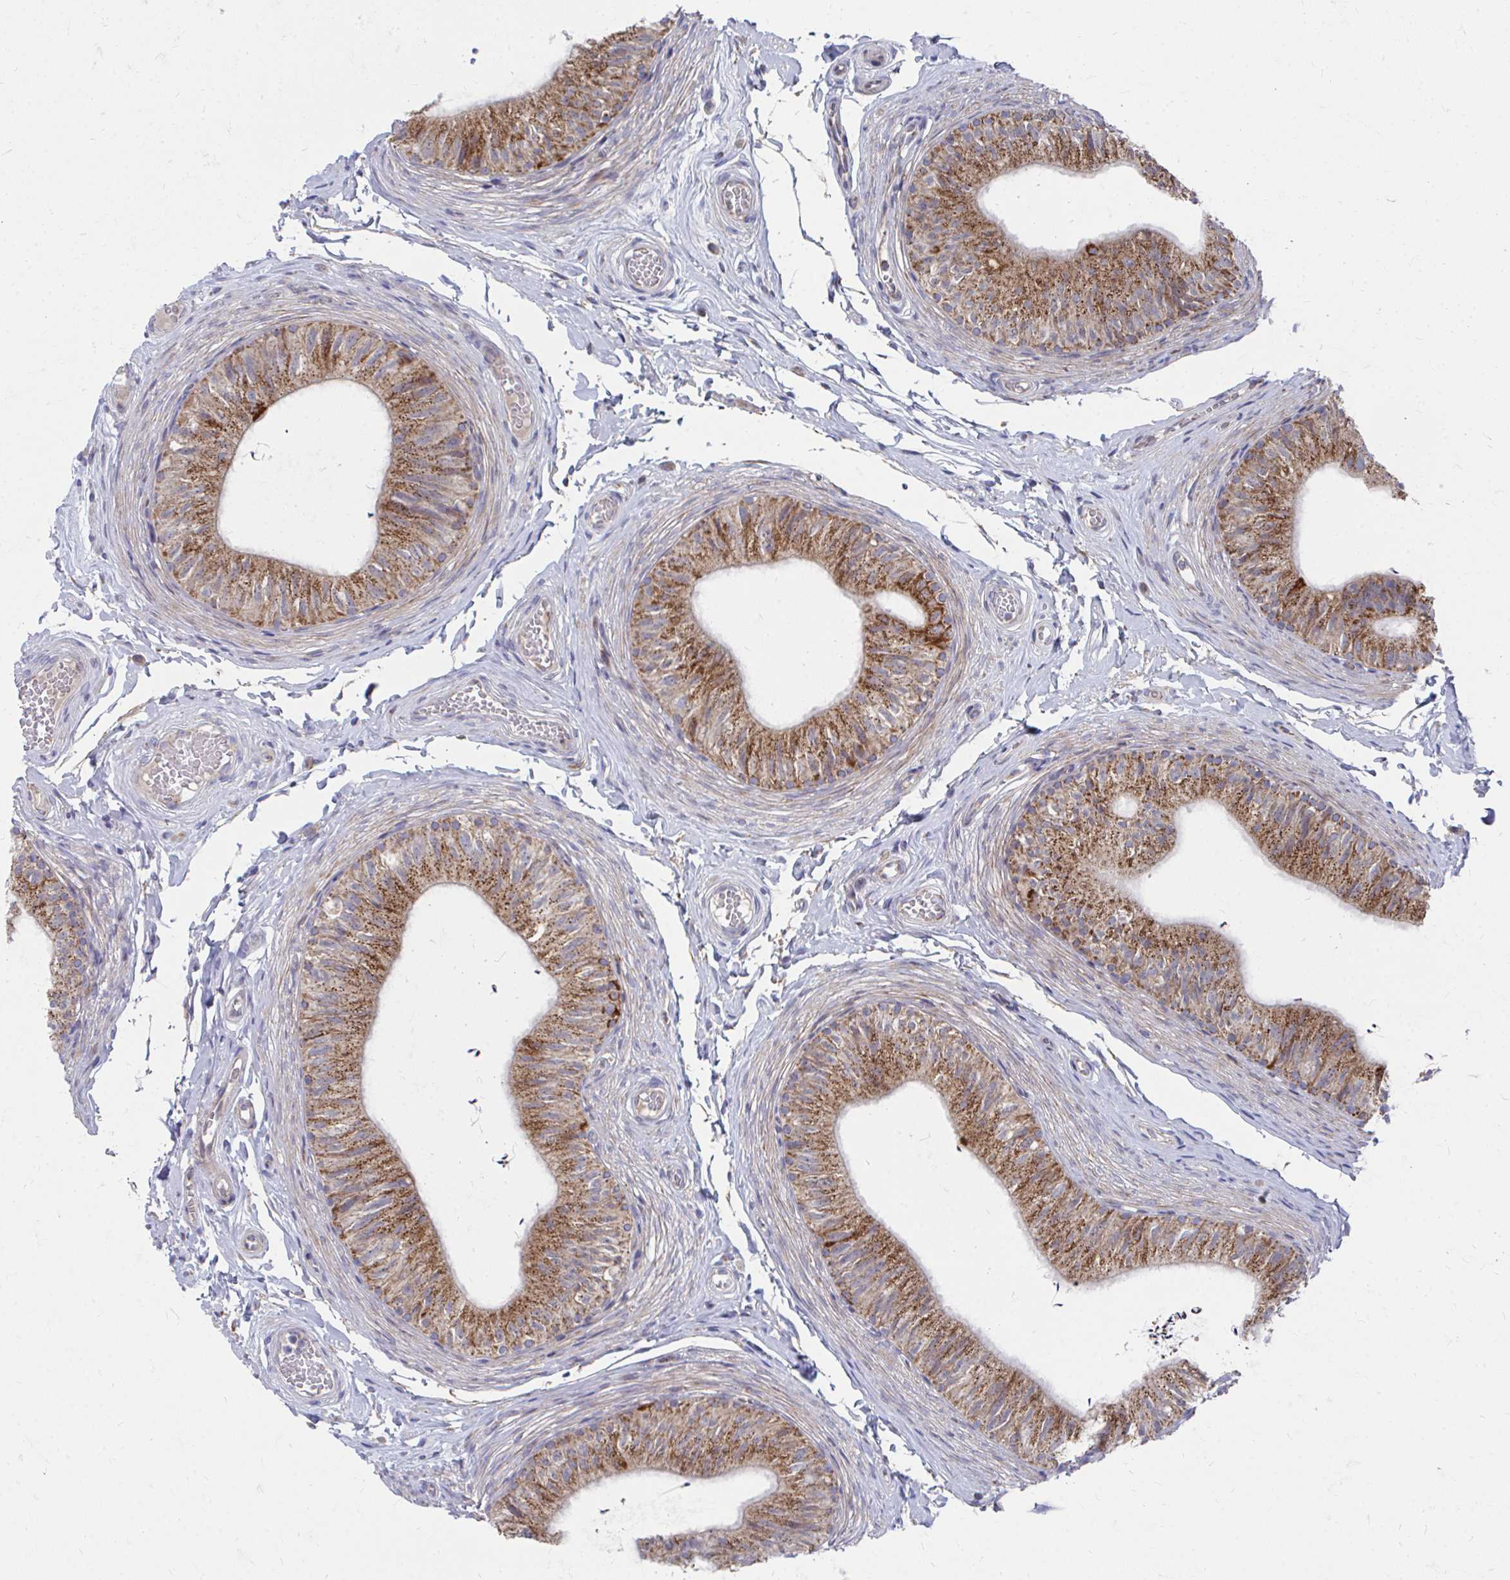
{"staining": {"intensity": "moderate", "quantity": ">75%", "location": "cytoplasmic/membranous"}, "tissue": "epididymis", "cell_type": "Glandular cells", "image_type": "normal", "snomed": [{"axis": "morphology", "description": "Normal tissue, NOS"}, {"axis": "topography", "description": "Epididymis, spermatic cord, NOS"}, {"axis": "topography", "description": "Epididymis"}, {"axis": "topography", "description": "Peripheral nerve tissue"}], "caption": "Immunohistochemistry (IHC) of unremarkable epididymis reveals medium levels of moderate cytoplasmic/membranous expression in approximately >75% of glandular cells.", "gene": "PEX3", "patient": {"sex": "male", "age": 29}}